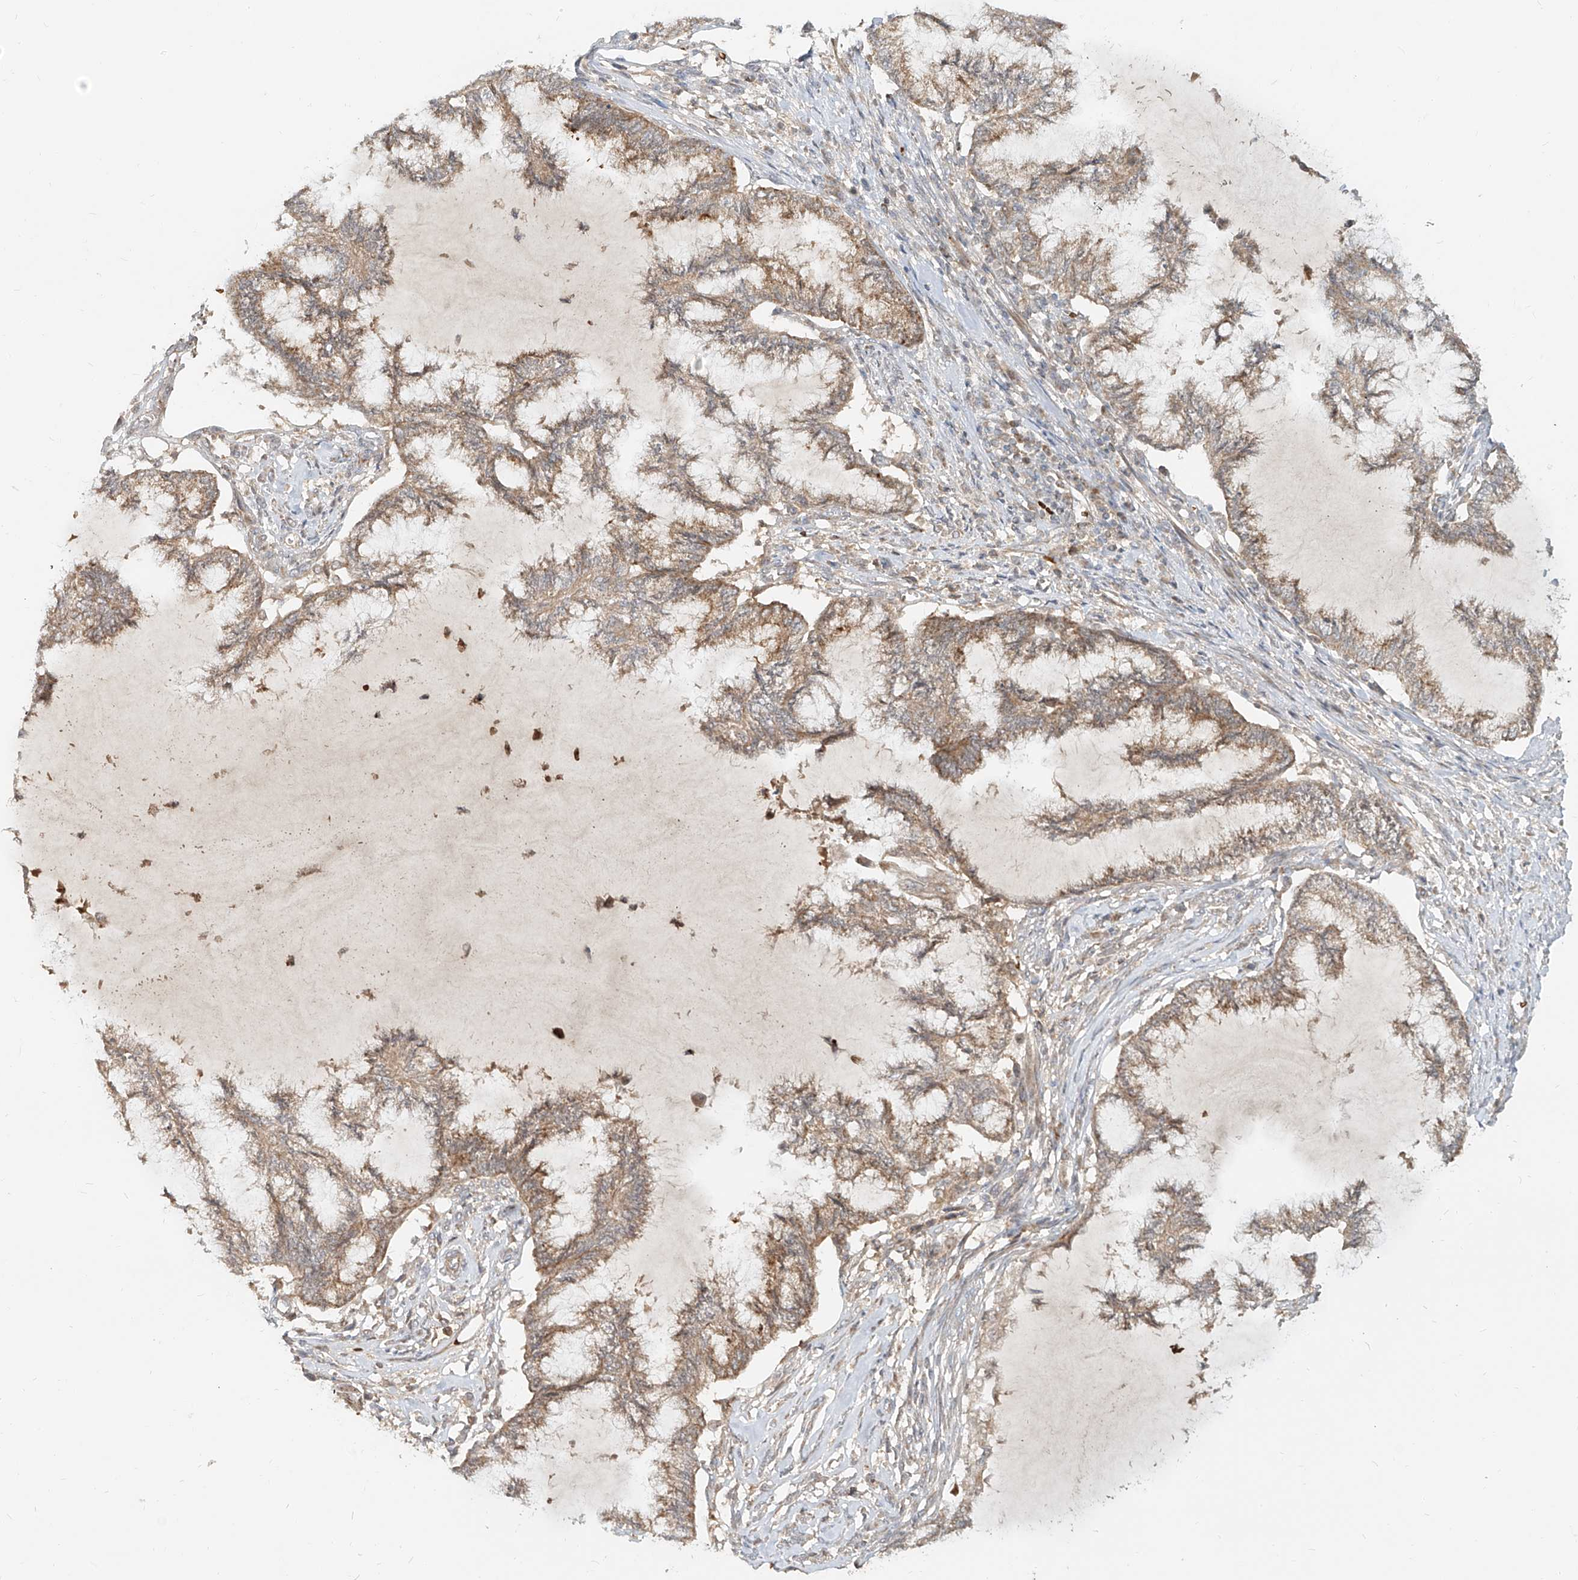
{"staining": {"intensity": "weak", "quantity": "25%-75%", "location": "cytoplasmic/membranous"}, "tissue": "endometrial cancer", "cell_type": "Tumor cells", "image_type": "cancer", "snomed": [{"axis": "morphology", "description": "Adenocarcinoma, NOS"}, {"axis": "topography", "description": "Endometrium"}], "caption": "Immunohistochemical staining of human adenocarcinoma (endometrial) reveals weak cytoplasmic/membranous protein staining in about 25%-75% of tumor cells. (IHC, brightfield microscopy, high magnification).", "gene": "FGD2", "patient": {"sex": "female", "age": 86}}